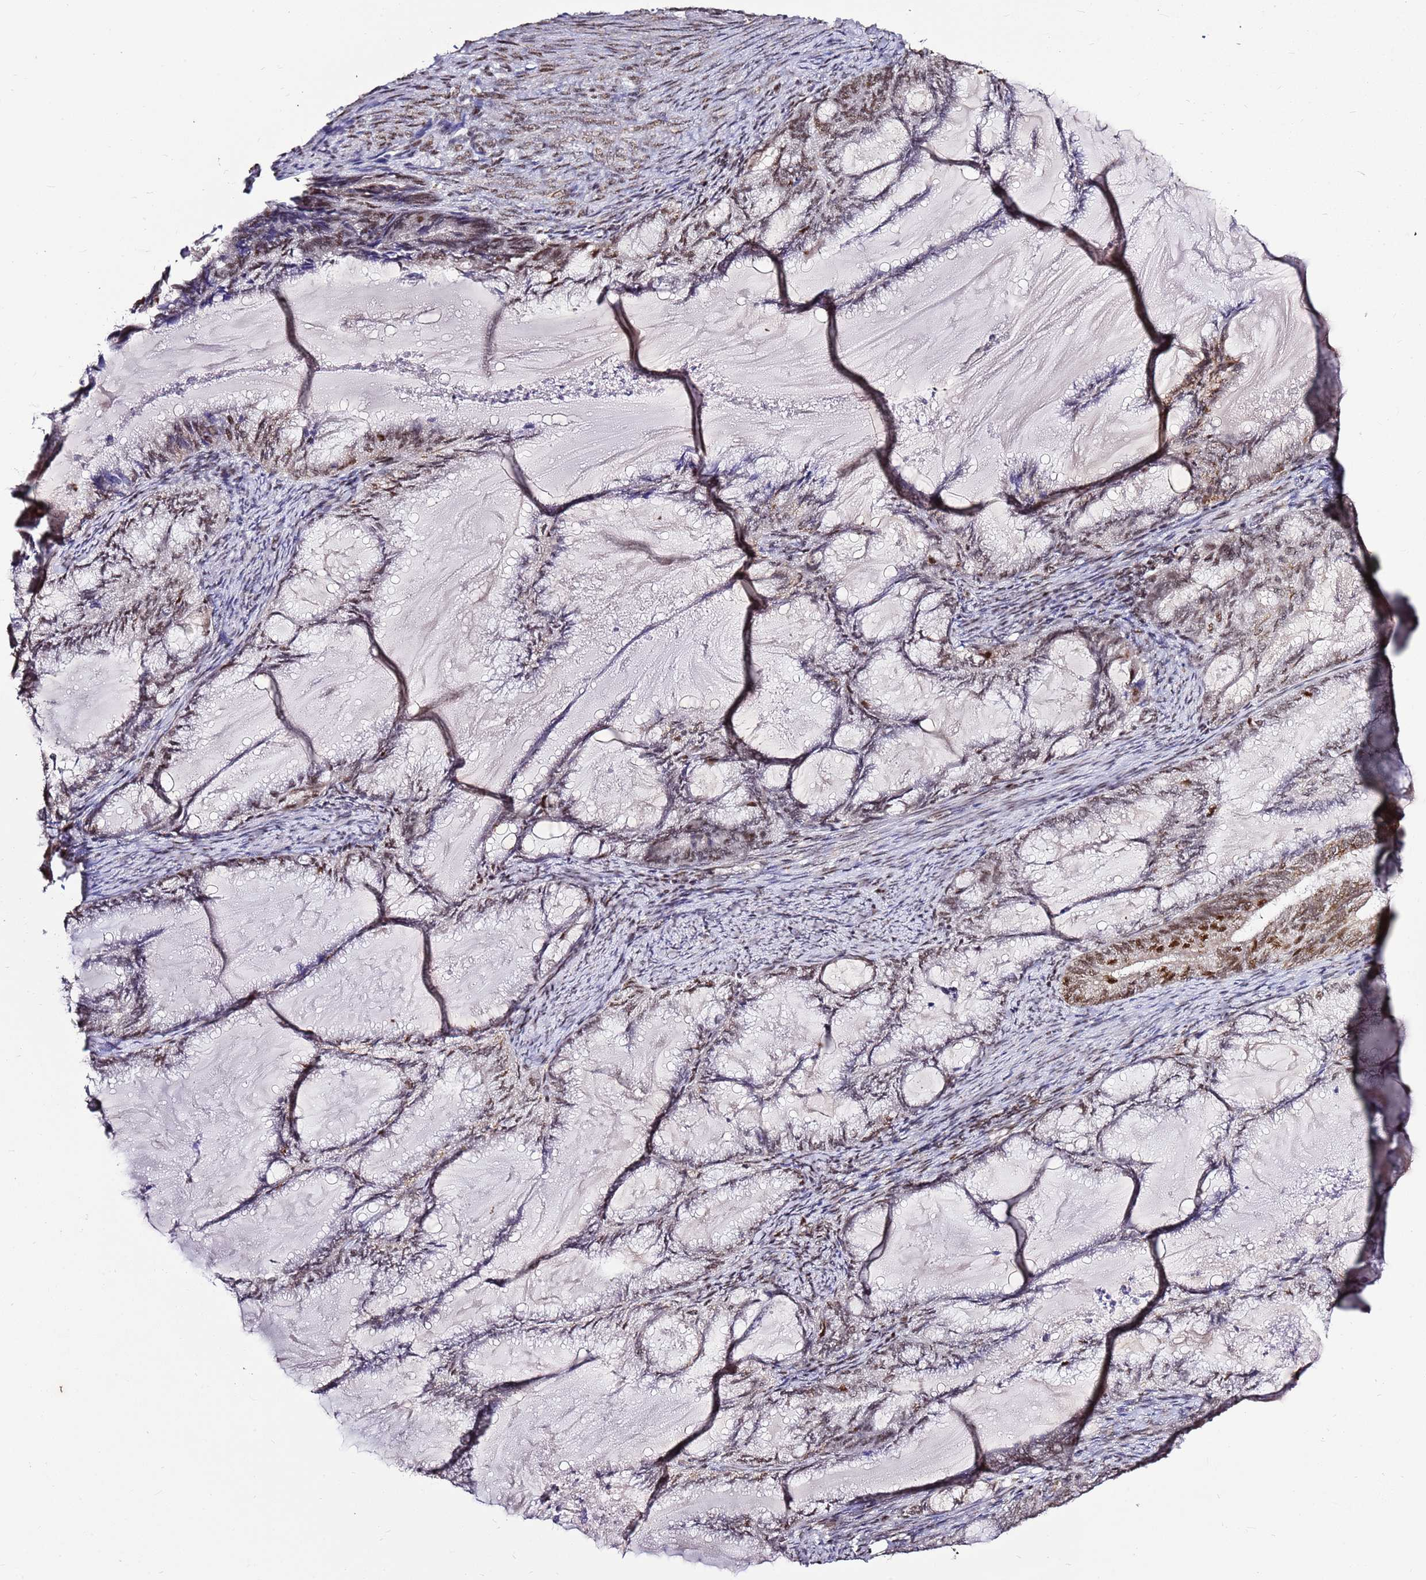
{"staining": {"intensity": "moderate", "quantity": "<25%", "location": "nuclear"}, "tissue": "endometrial cancer", "cell_type": "Tumor cells", "image_type": "cancer", "snomed": [{"axis": "morphology", "description": "Adenocarcinoma, NOS"}, {"axis": "topography", "description": "Endometrium"}], "caption": "Adenocarcinoma (endometrial) stained with a protein marker demonstrates moderate staining in tumor cells.", "gene": "AKAP8L", "patient": {"sex": "female", "age": 86}}